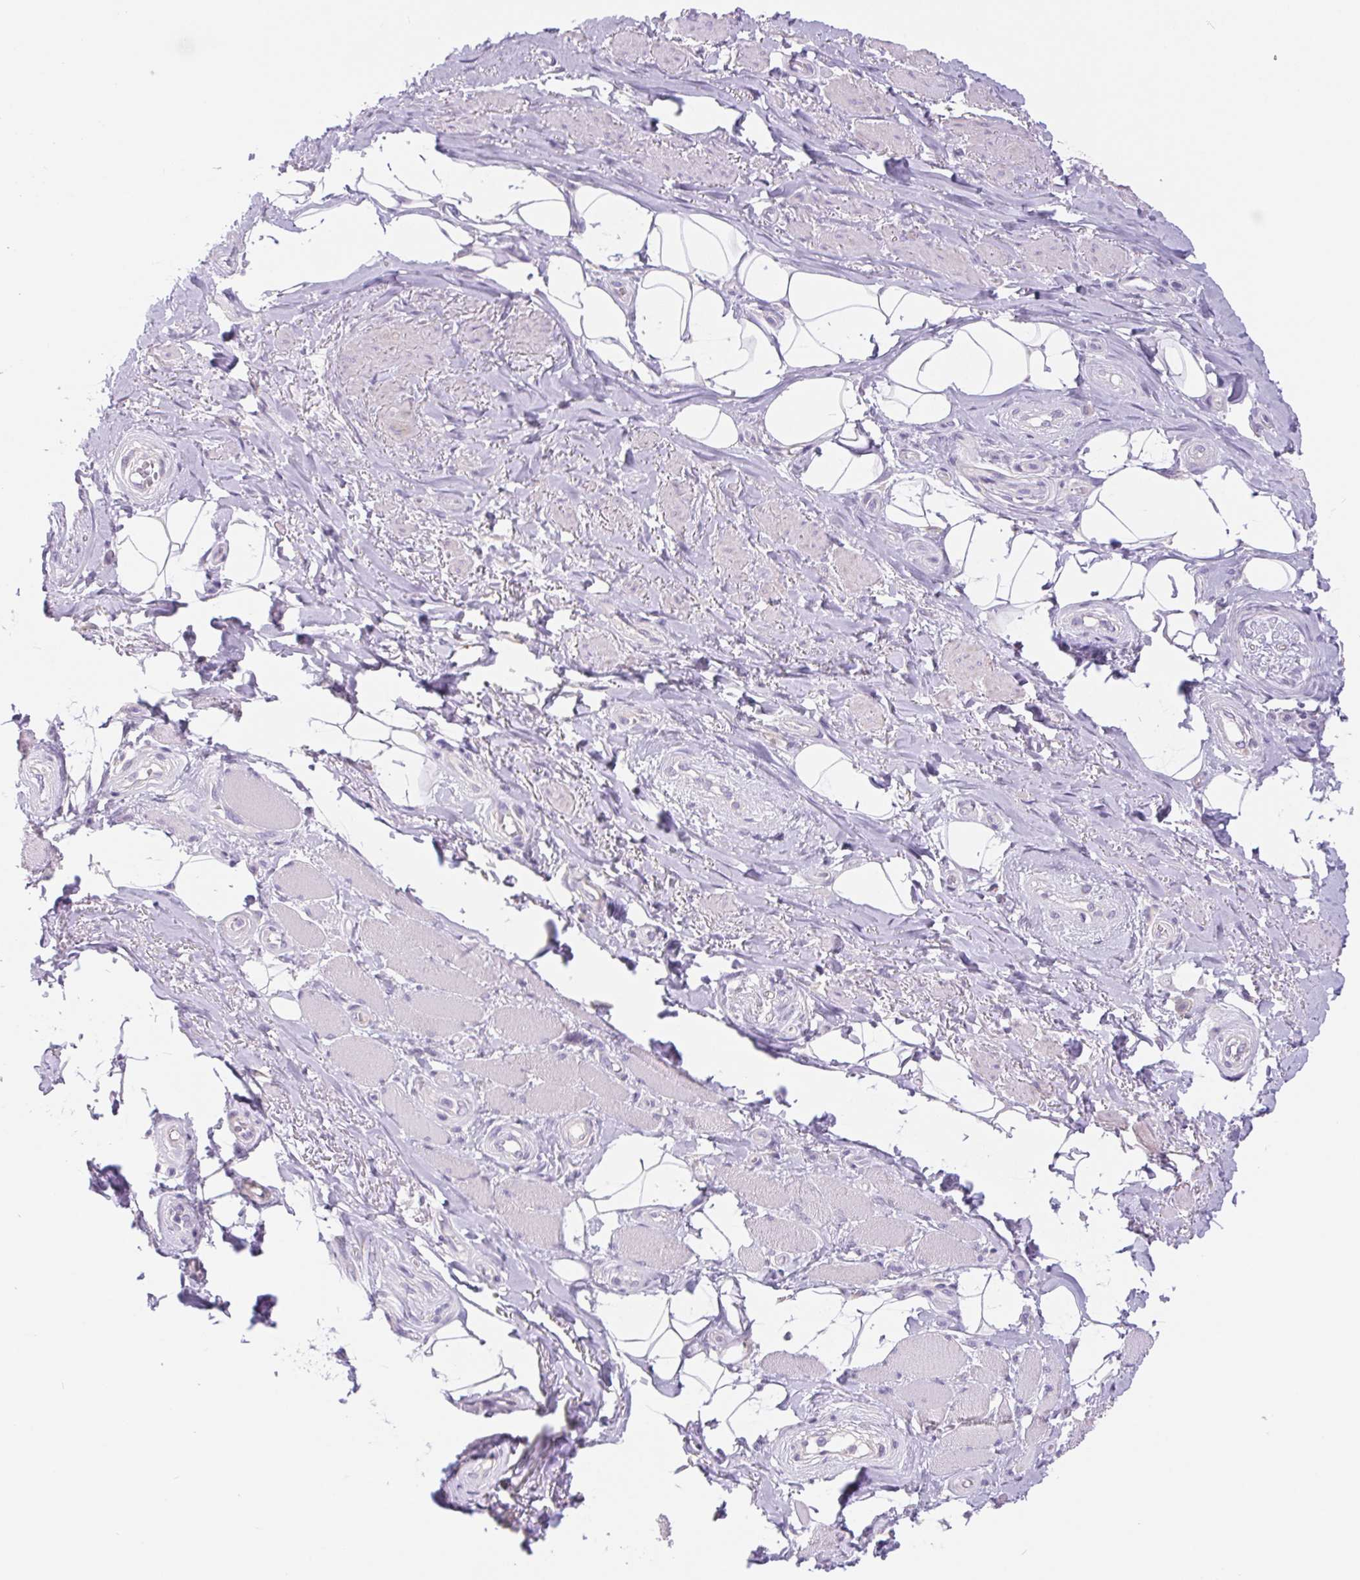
{"staining": {"intensity": "negative", "quantity": "none", "location": "none"}, "tissue": "adipose tissue", "cell_type": "Adipocytes", "image_type": "normal", "snomed": [{"axis": "morphology", "description": "Normal tissue, NOS"}, {"axis": "topography", "description": "Anal"}, {"axis": "topography", "description": "Peripheral nerve tissue"}], "caption": "Immunohistochemistry (IHC) micrograph of unremarkable adipose tissue: adipose tissue stained with DAB (3,3'-diaminobenzidine) demonstrates no significant protein staining in adipocytes. (Stains: DAB (3,3'-diaminobenzidine) immunohistochemistry (IHC) with hematoxylin counter stain, Microscopy: brightfield microscopy at high magnification).", "gene": "DYNC2LI1", "patient": {"sex": "male", "age": 53}}